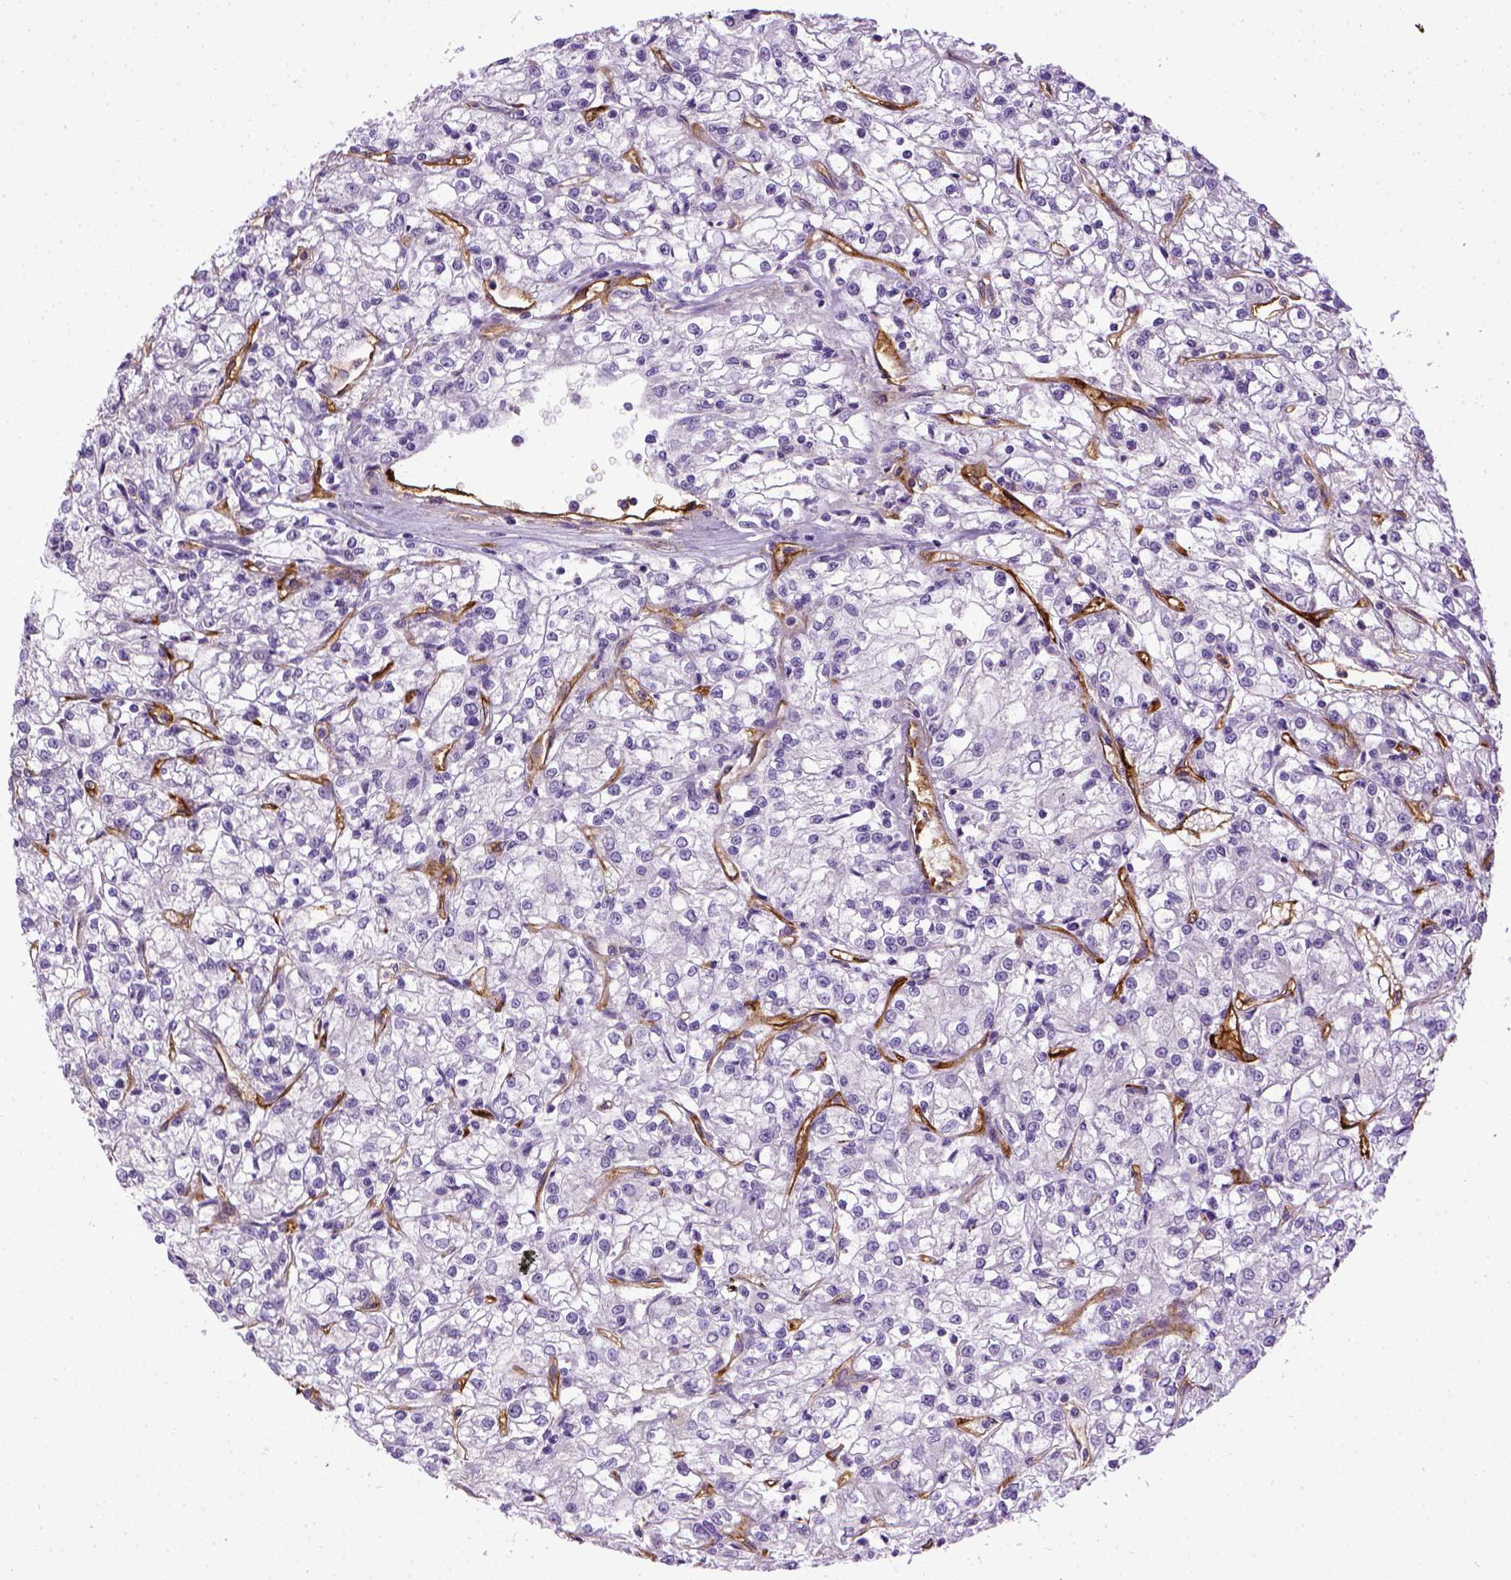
{"staining": {"intensity": "negative", "quantity": "none", "location": "none"}, "tissue": "renal cancer", "cell_type": "Tumor cells", "image_type": "cancer", "snomed": [{"axis": "morphology", "description": "Adenocarcinoma, NOS"}, {"axis": "topography", "description": "Kidney"}], "caption": "IHC micrograph of neoplastic tissue: human adenocarcinoma (renal) stained with DAB displays no significant protein staining in tumor cells.", "gene": "ENG", "patient": {"sex": "female", "age": 59}}